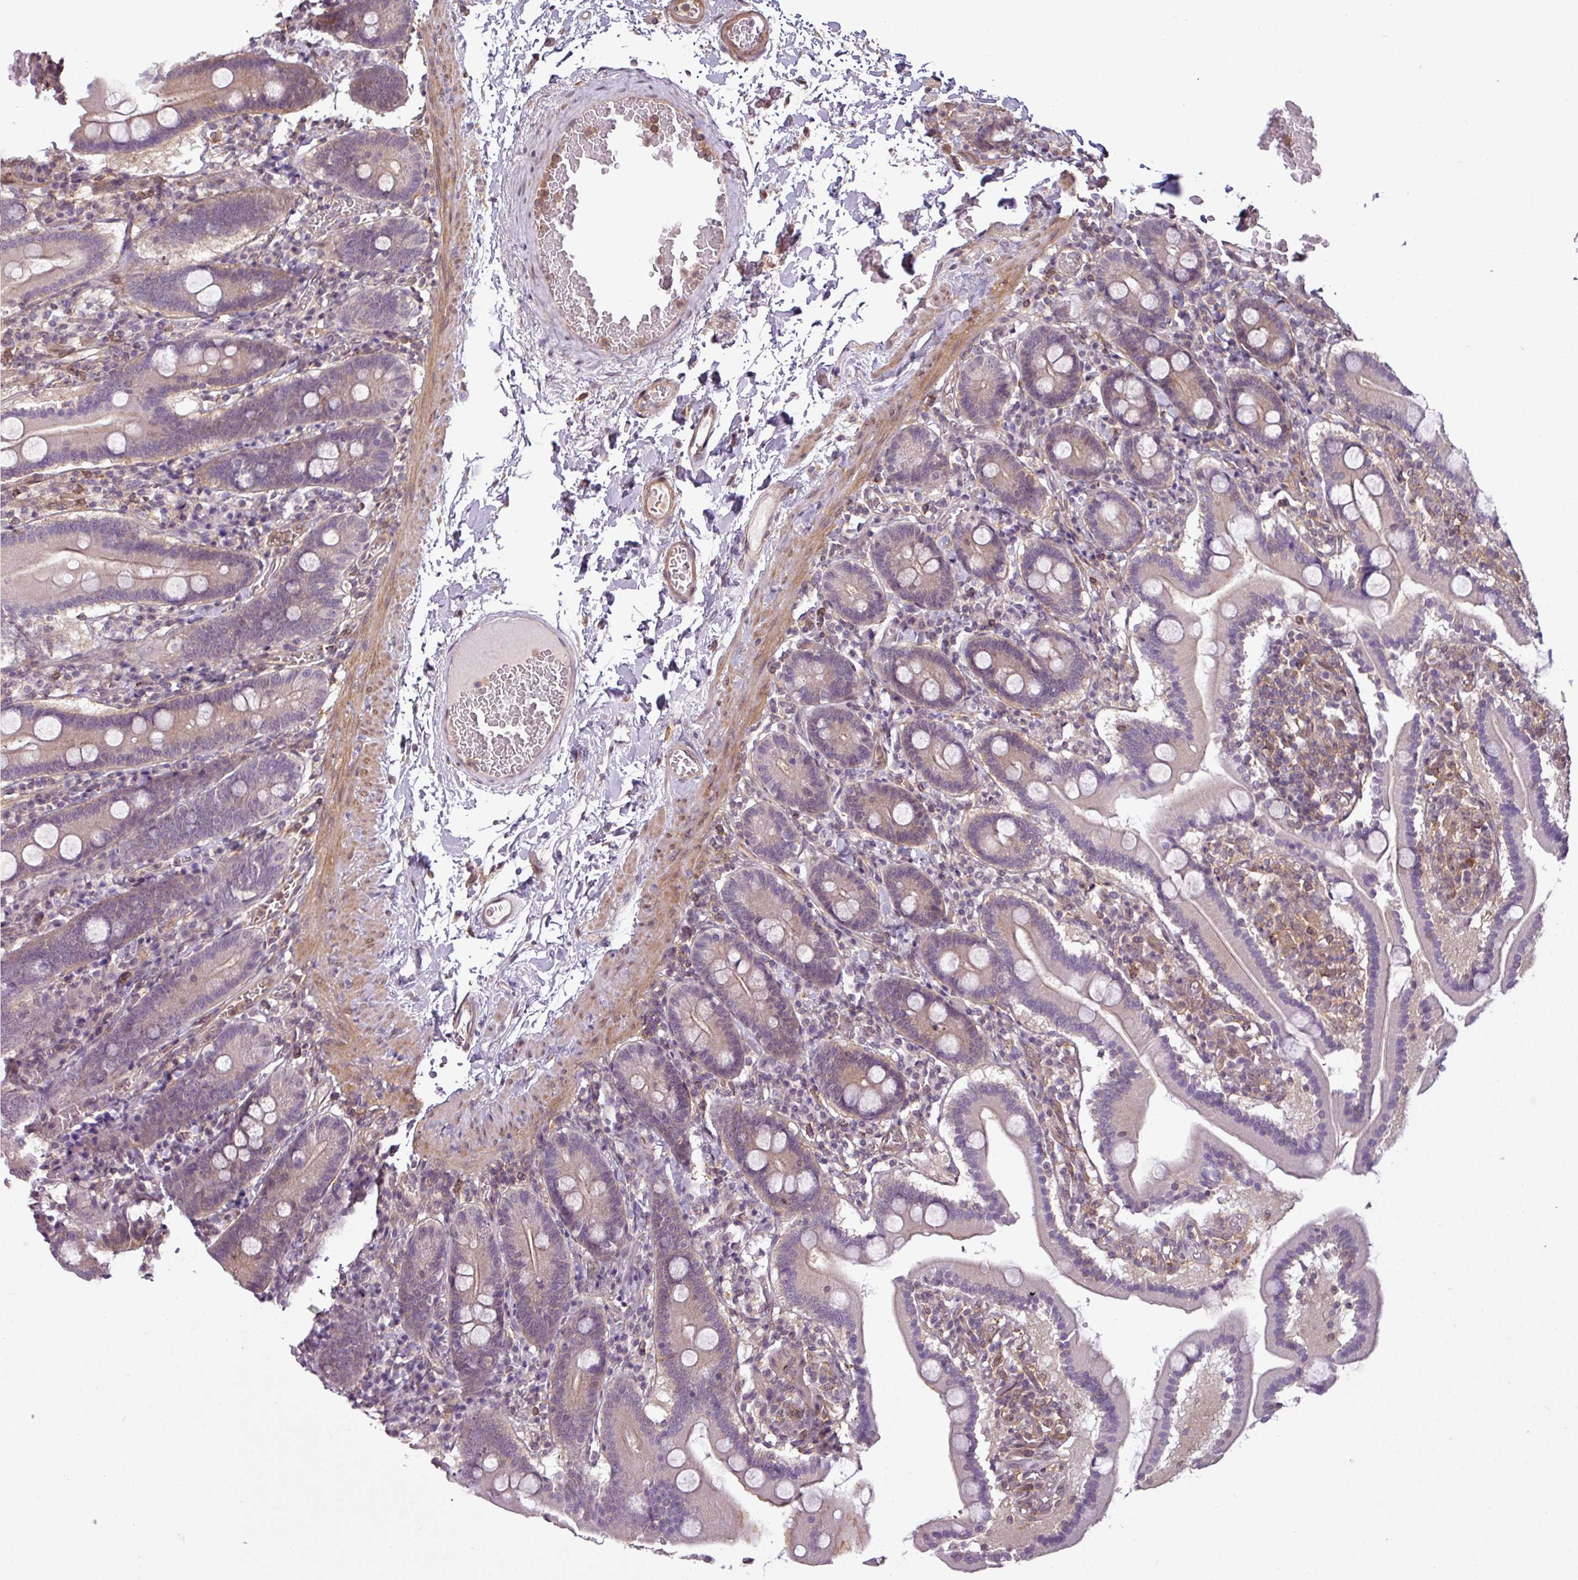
{"staining": {"intensity": "moderate", "quantity": "<25%", "location": "cytoplasmic/membranous"}, "tissue": "duodenum", "cell_type": "Glandular cells", "image_type": "normal", "snomed": [{"axis": "morphology", "description": "Normal tissue, NOS"}, {"axis": "topography", "description": "Duodenum"}], "caption": "Glandular cells show moderate cytoplasmic/membranous positivity in approximately <25% of cells in benign duodenum. (DAB = brown stain, brightfield microscopy at high magnification).", "gene": "SH3BGRL", "patient": {"sex": "male", "age": 55}}